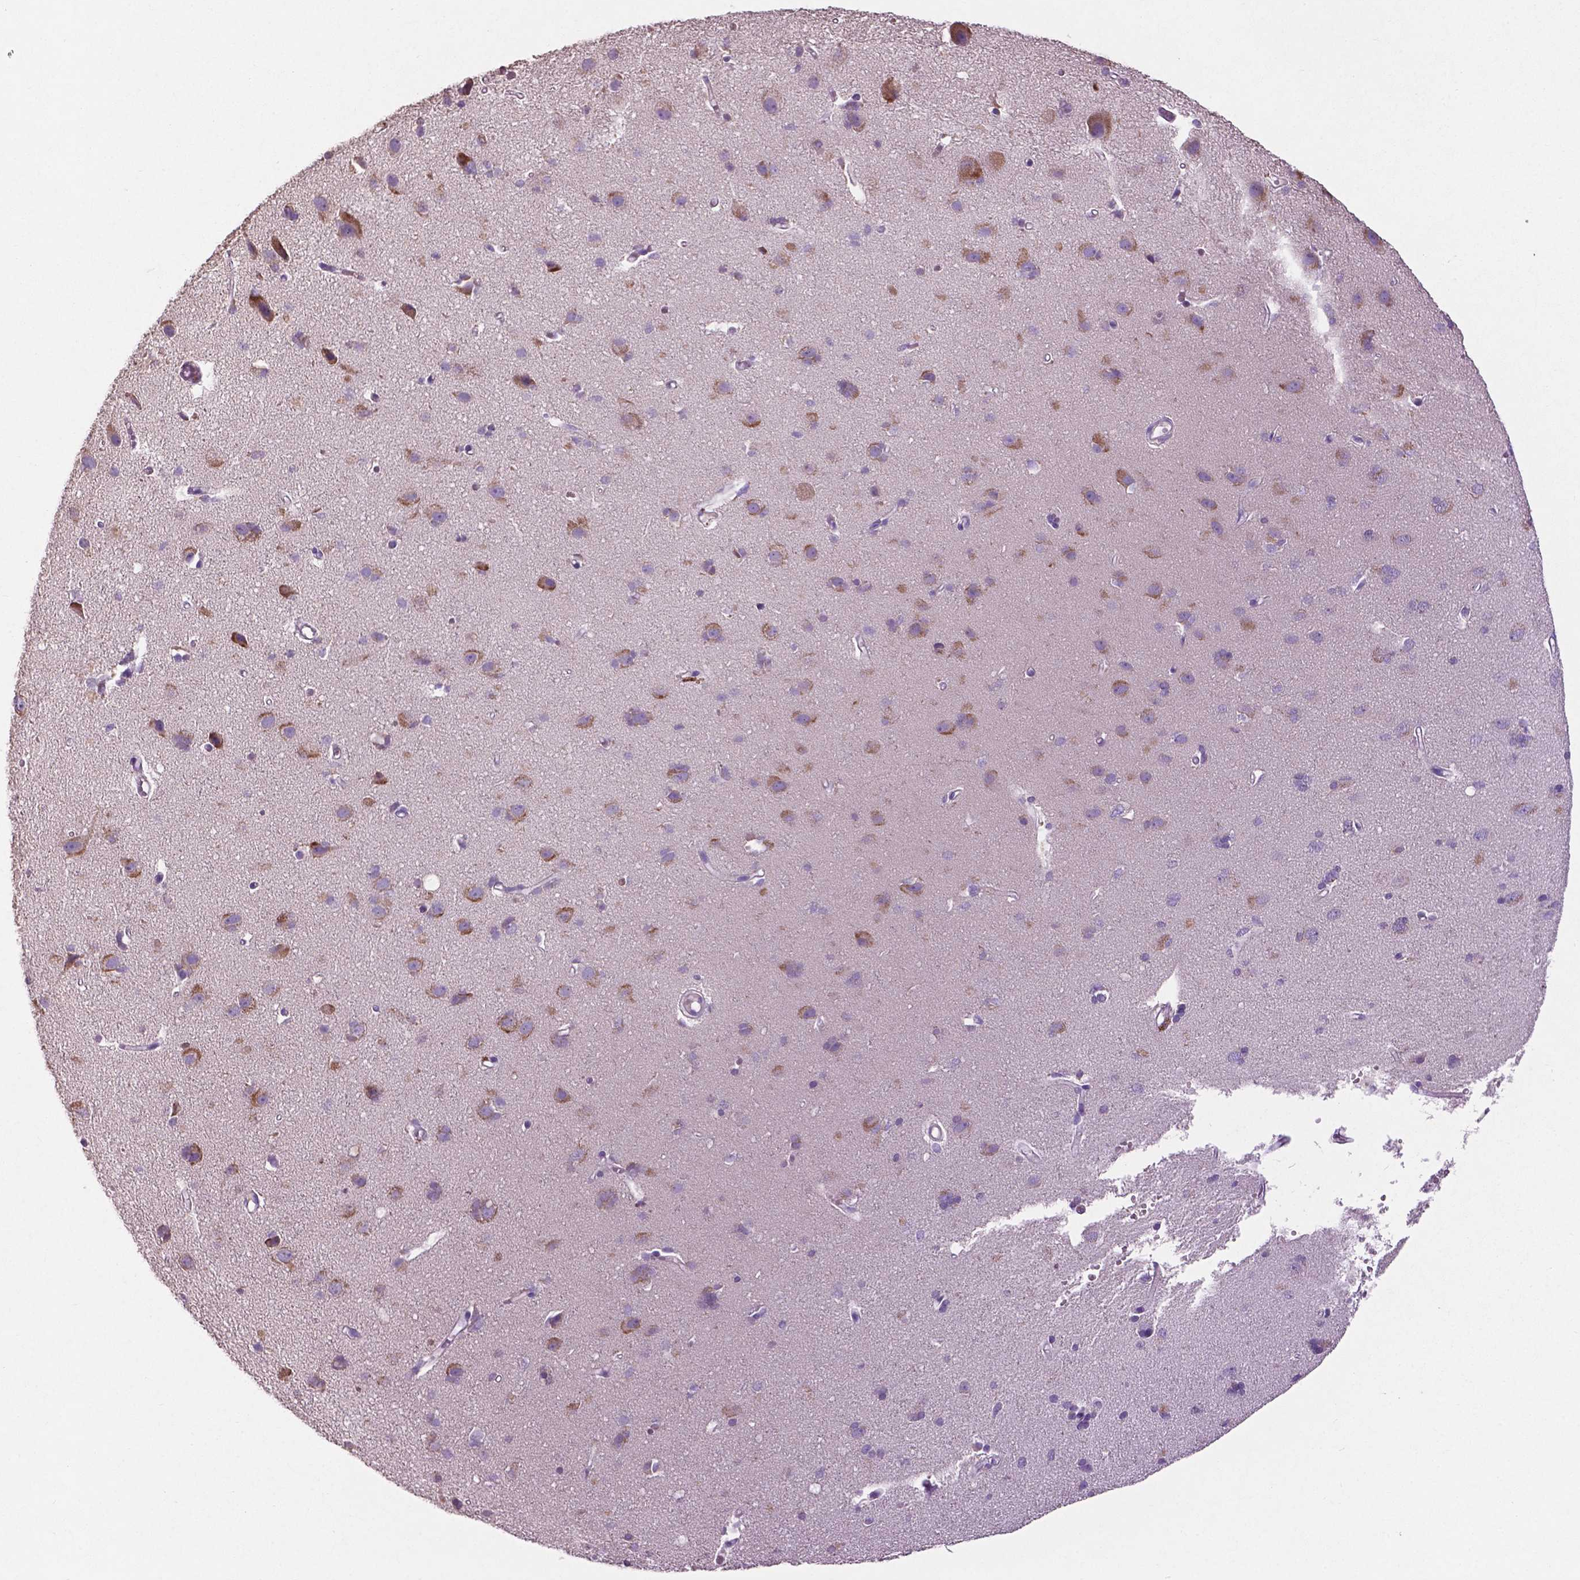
{"staining": {"intensity": "negative", "quantity": "none", "location": "none"}, "tissue": "cerebral cortex", "cell_type": "Endothelial cells", "image_type": "normal", "snomed": [{"axis": "morphology", "description": "Normal tissue, NOS"}, {"axis": "morphology", "description": "Glioma, malignant, High grade"}, {"axis": "topography", "description": "Cerebral cortex"}], "caption": "High power microscopy micrograph of an IHC histopathology image of unremarkable cerebral cortex, revealing no significant positivity in endothelial cells.", "gene": "ARL5C", "patient": {"sex": "male", "age": 71}}